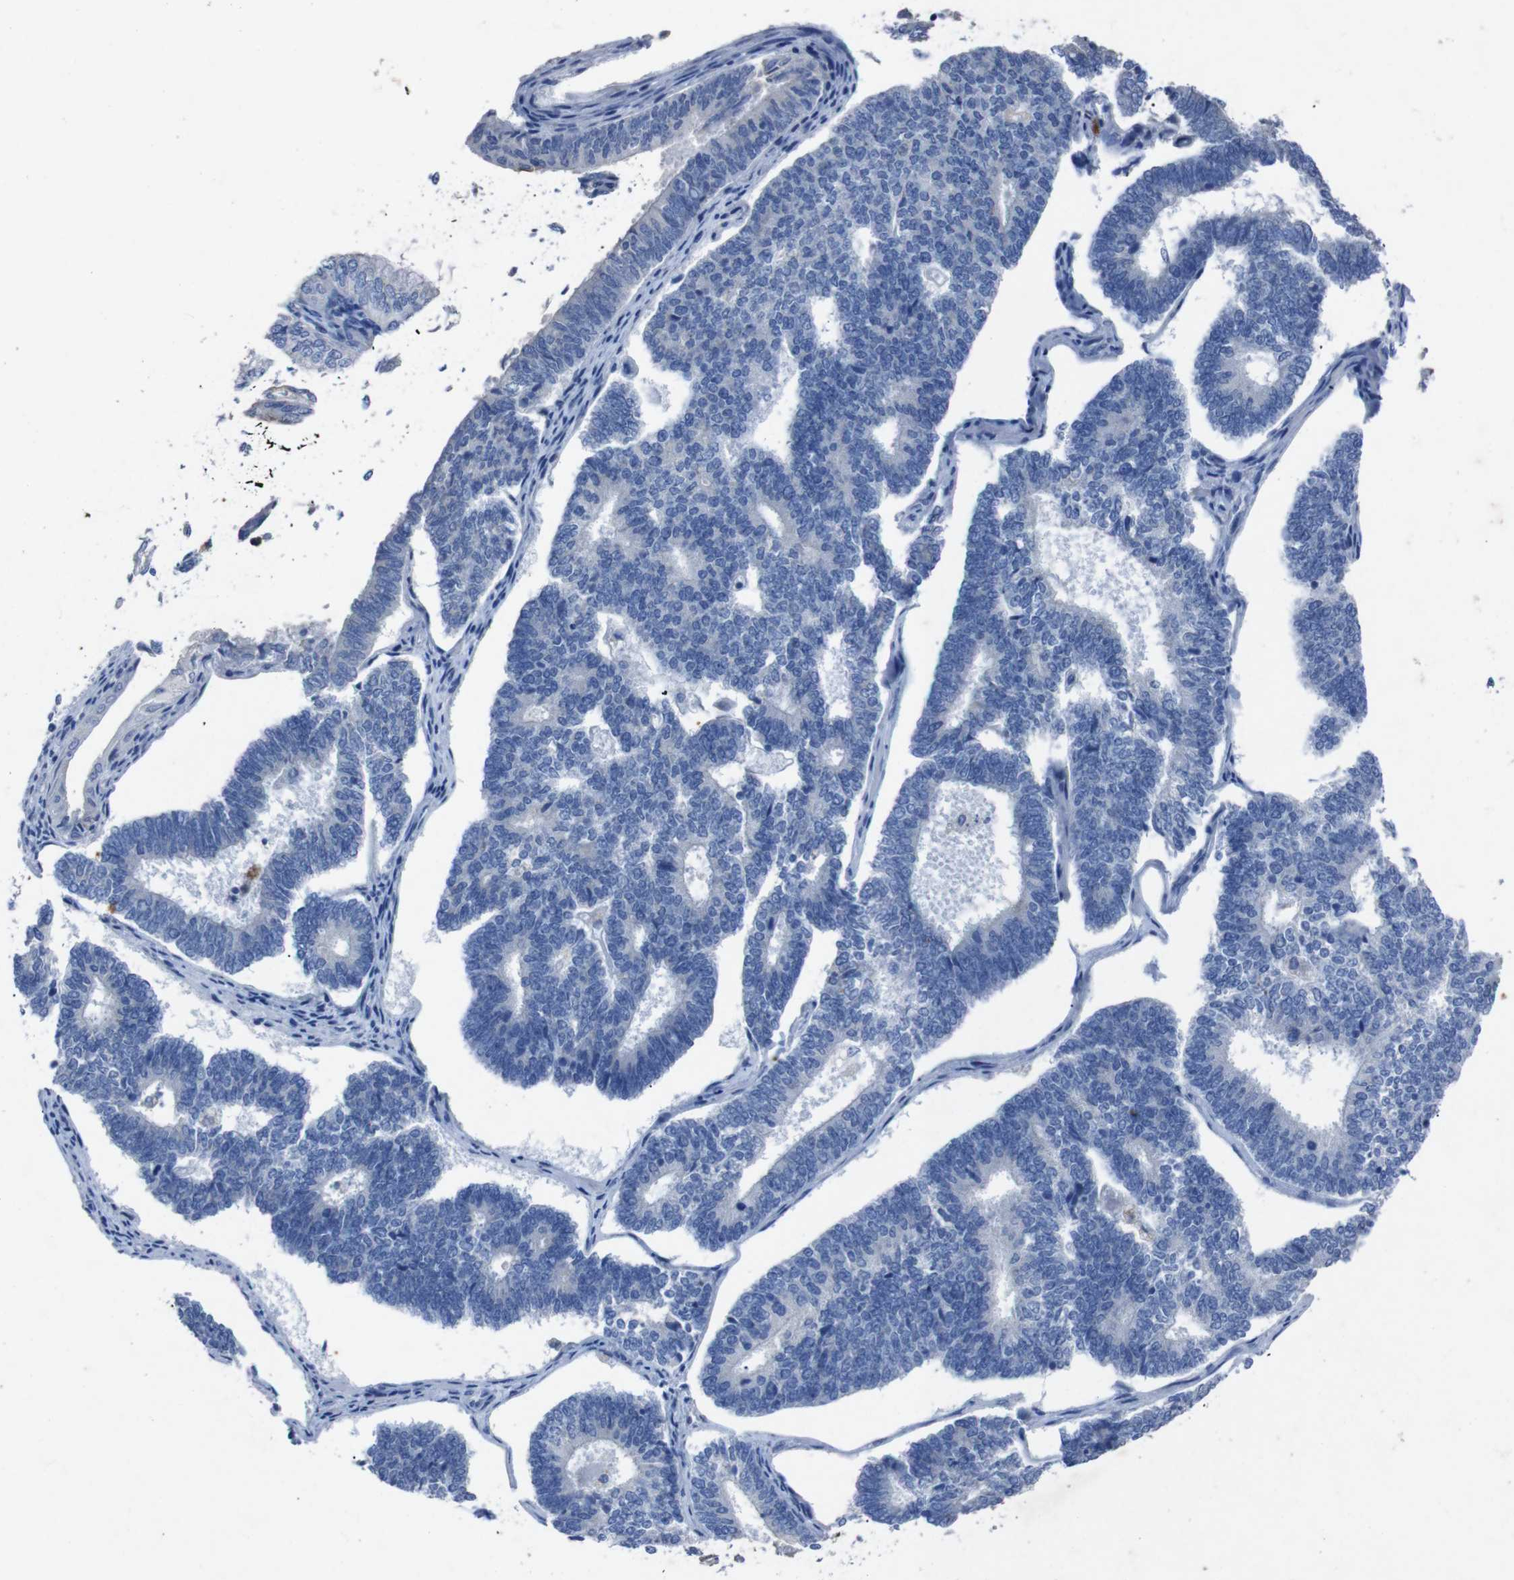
{"staining": {"intensity": "negative", "quantity": "none", "location": "none"}, "tissue": "endometrial cancer", "cell_type": "Tumor cells", "image_type": "cancer", "snomed": [{"axis": "morphology", "description": "Adenocarcinoma, NOS"}, {"axis": "topography", "description": "Endometrium"}], "caption": "Protein analysis of endometrial adenocarcinoma demonstrates no significant staining in tumor cells.", "gene": "GJB2", "patient": {"sex": "female", "age": 70}}